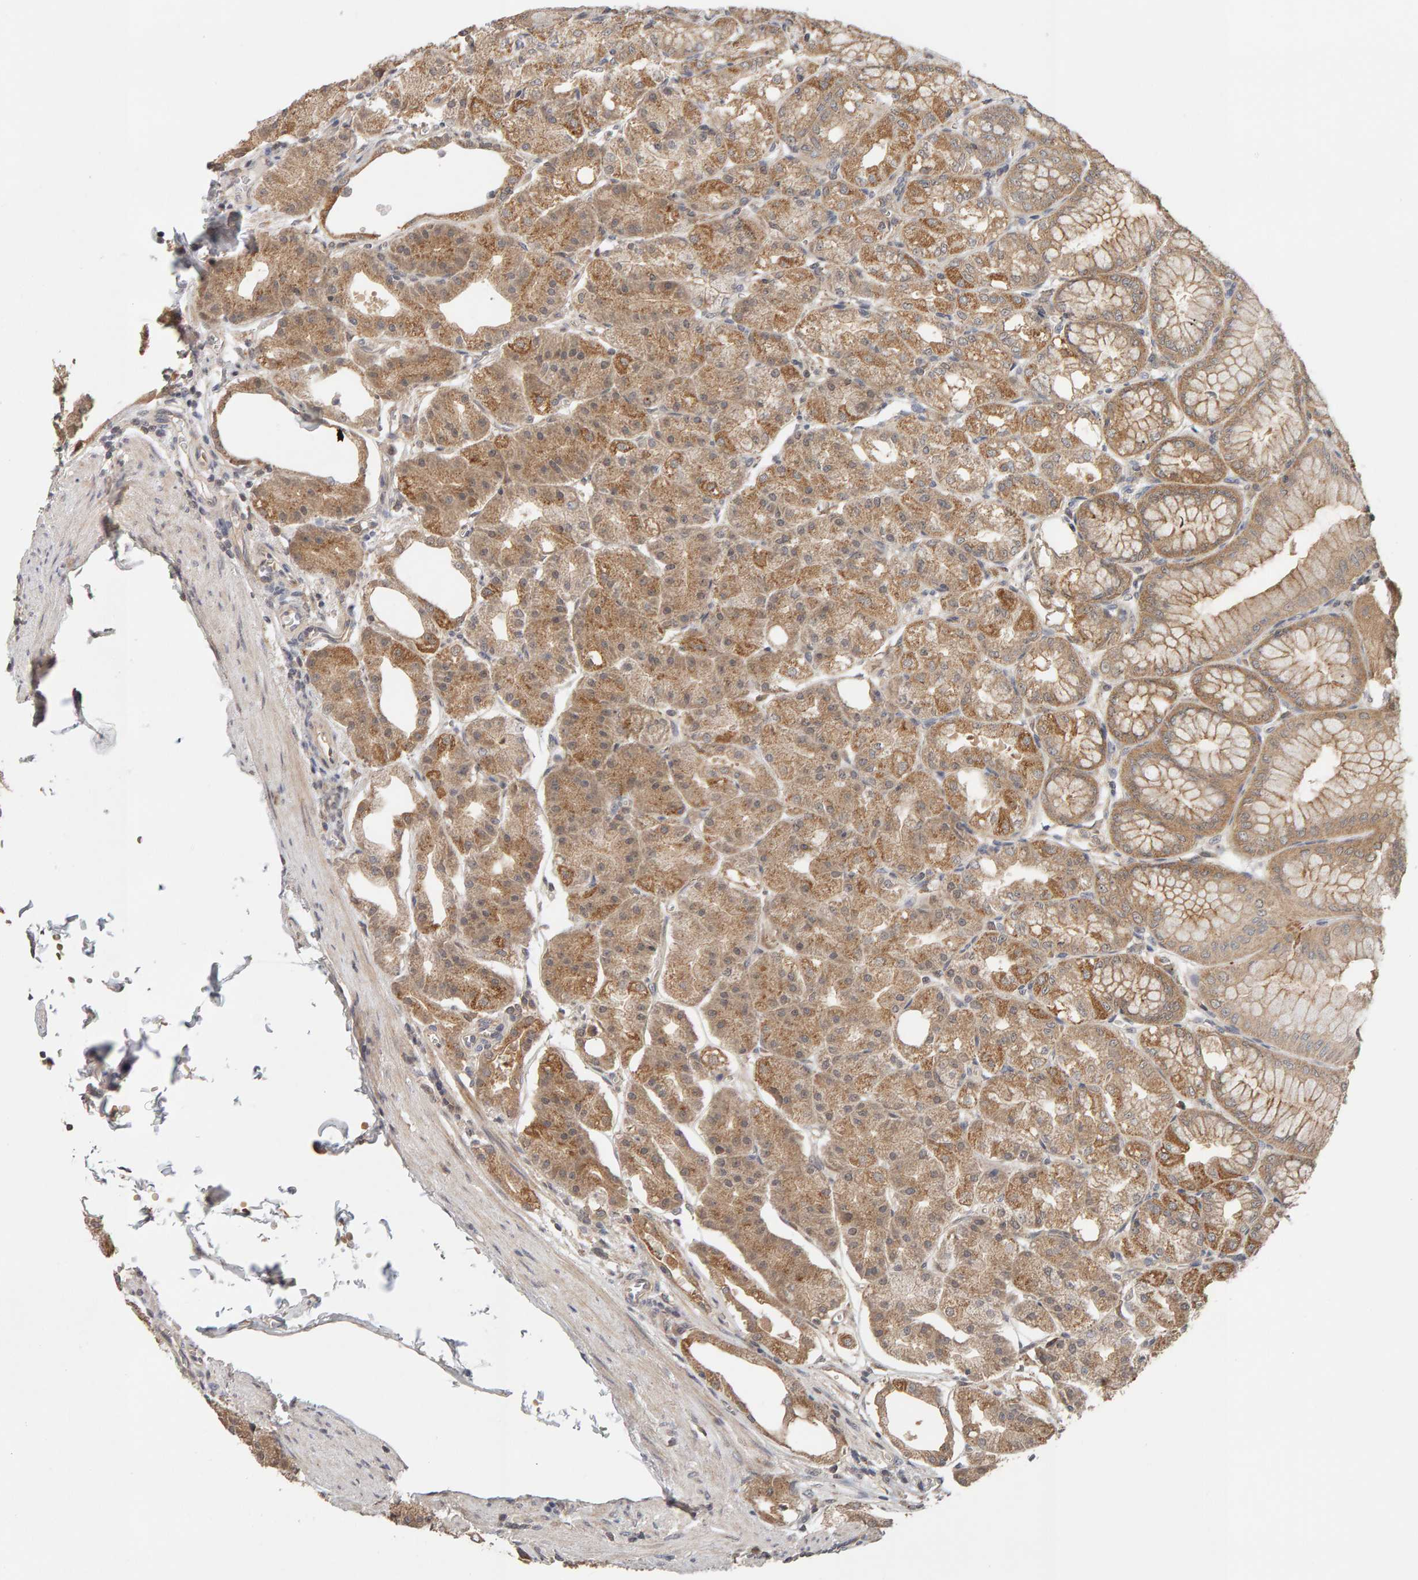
{"staining": {"intensity": "moderate", "quantity": ">75%", "location": "cytoplasmic/membranous"}, "tissue": "stomach", "cell_type": "Glandular cells", "image_type": "normal", "snomed": [{"axis": "morphology", "description": "Normal tissue, NOS"}, {"axis": "topography", "description": "Stomach, lower"}], "caption": "Protein staining reveals moderate cytoplasmic/membranous expression in approximately >75% of glandular cells in unremarkable stomach.", "gene": "DNAJC7", "patient": {"sex": "male", "age": 71}}